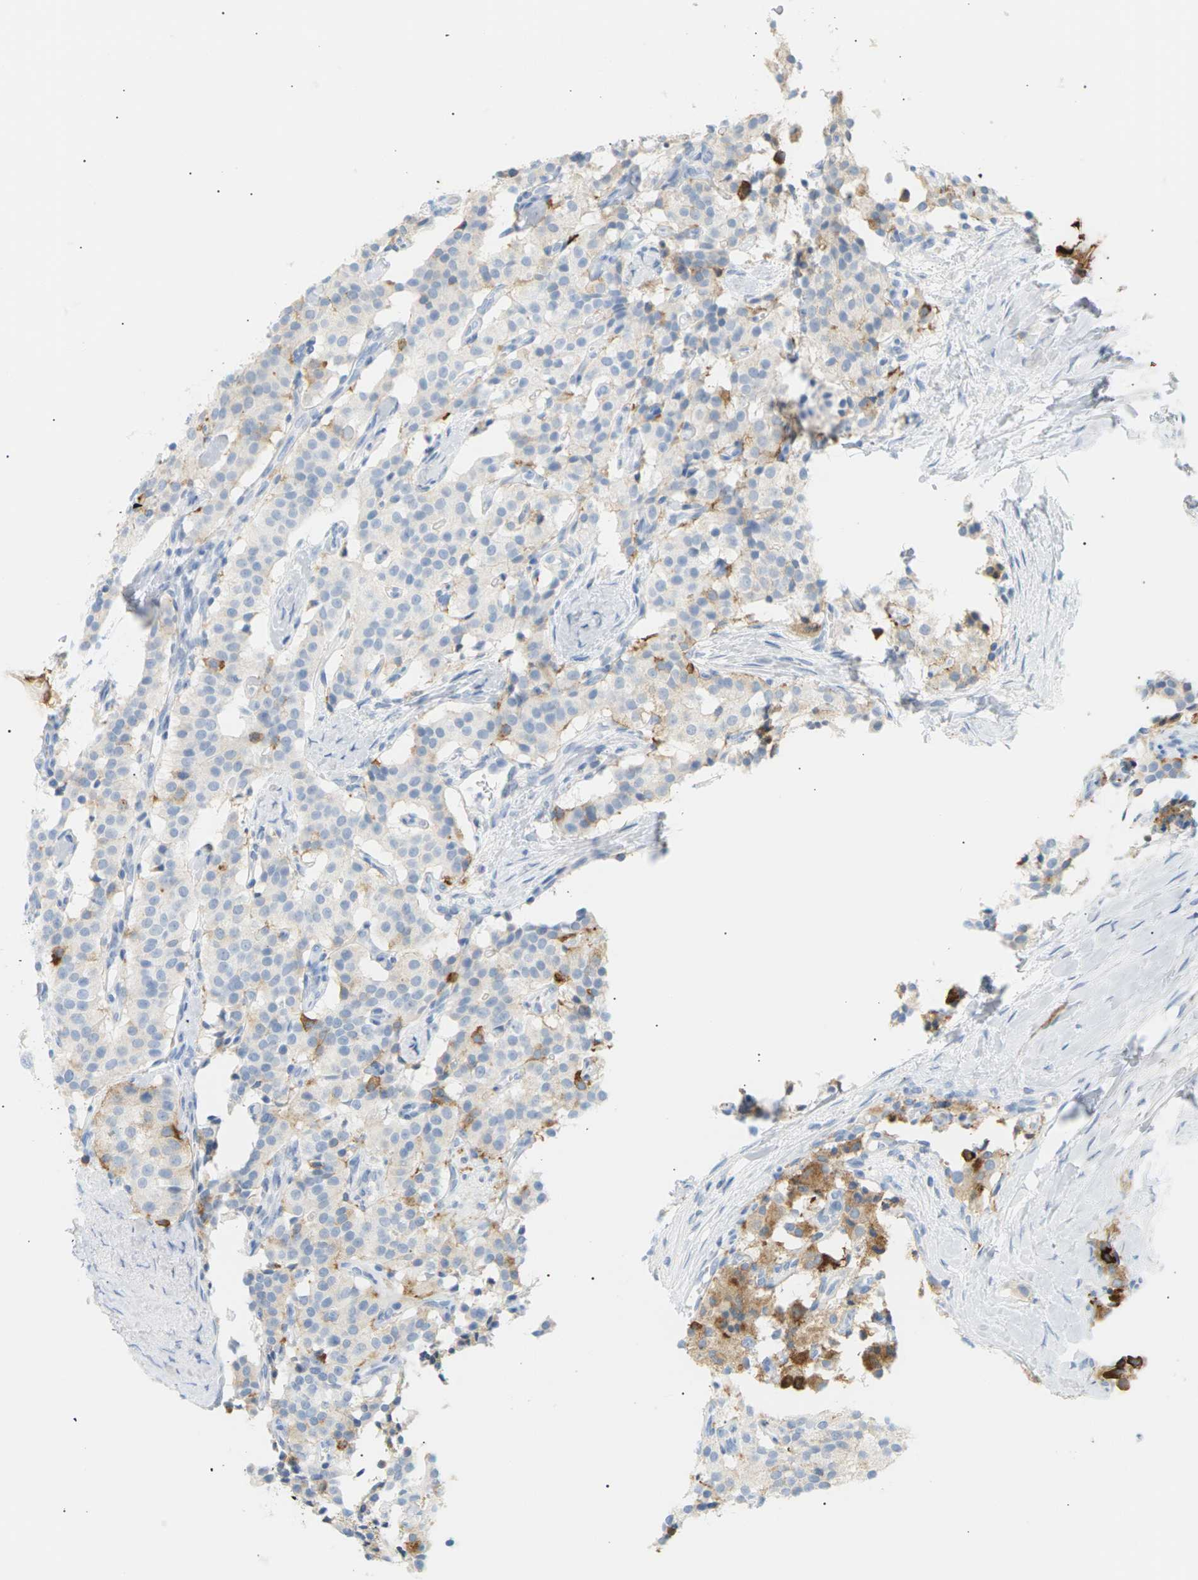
{"staining": {"intensity": "weak", "quantity": "<25%", "location": "cytoplasmic/membranous"}, "tissue": "carcinoid", "cell_type": "Tumor cells", "image_type": "cancer", "snomed": [{"axis": "morphology", "description": "Carcinoid, malignant, NOS"}, {"axis": "topography", "description": "Lung"}], "caption": "A high-resolution histopathology image shows IHC staining of carcinoid, which shows no significant positivity in tumor cells.", "gene": "CLU", "patient": {"sex": "male", "age": 30}}